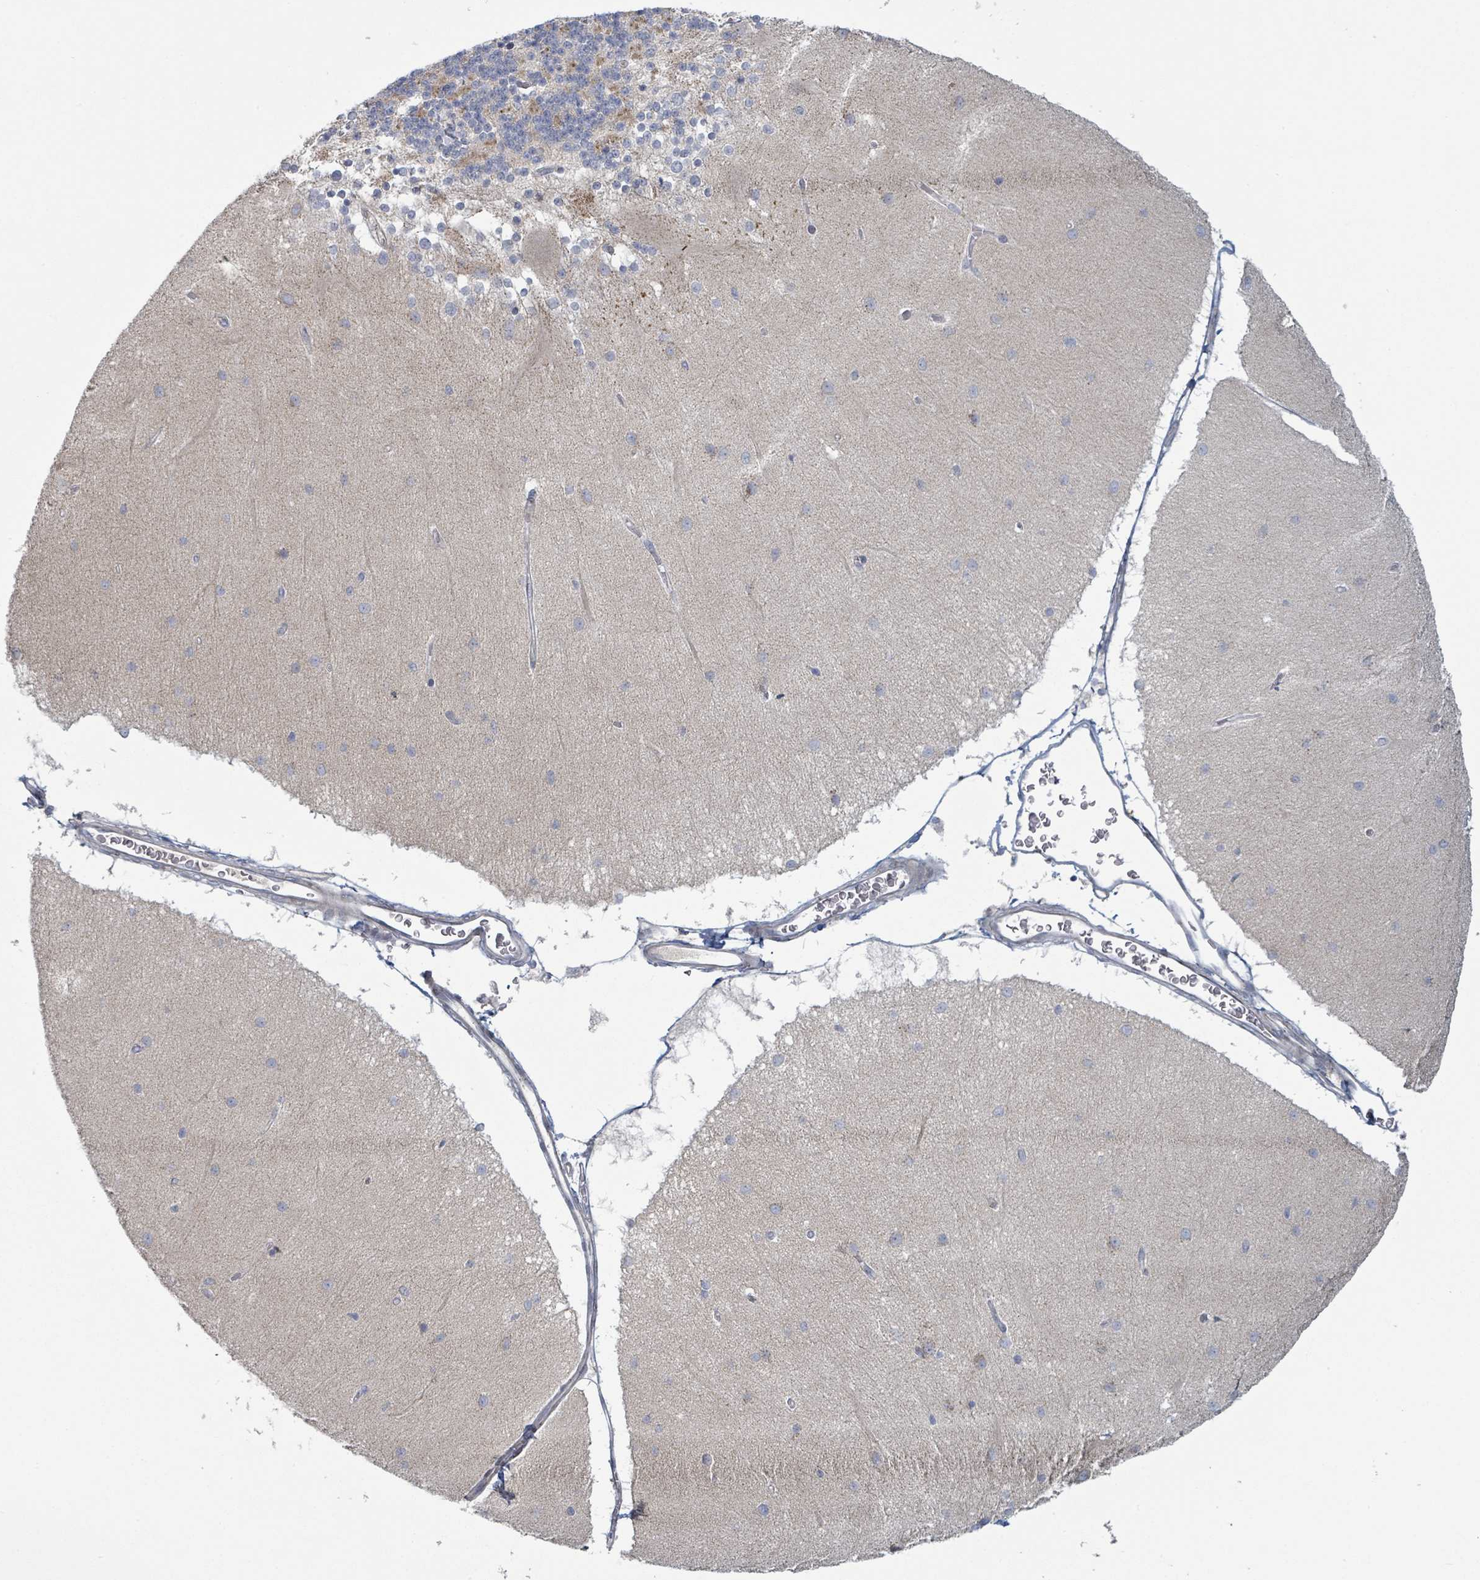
{"staining": {"intensity": "negative", "quantity": "none", "location": "none"}, "tissue": "cerebellum", "cell_type": "Cells in granular layer", "image_type": "normal", "snomed": [{"axis": "morphology", "description": "Normal tissue, NOS"}, {"axis": "topography", "description": "Cerebellum"}], "caption": "Cells in granular layer are negative for brown protein staining in normal cerebellum. (DAB (3,3'-diaminobenzidine) immunohistochemistry (IHC) visualized using brightfield microscopy, high magnification).", "gene": "COL5A3", "patient": {"sex": "female", "age": 54}}